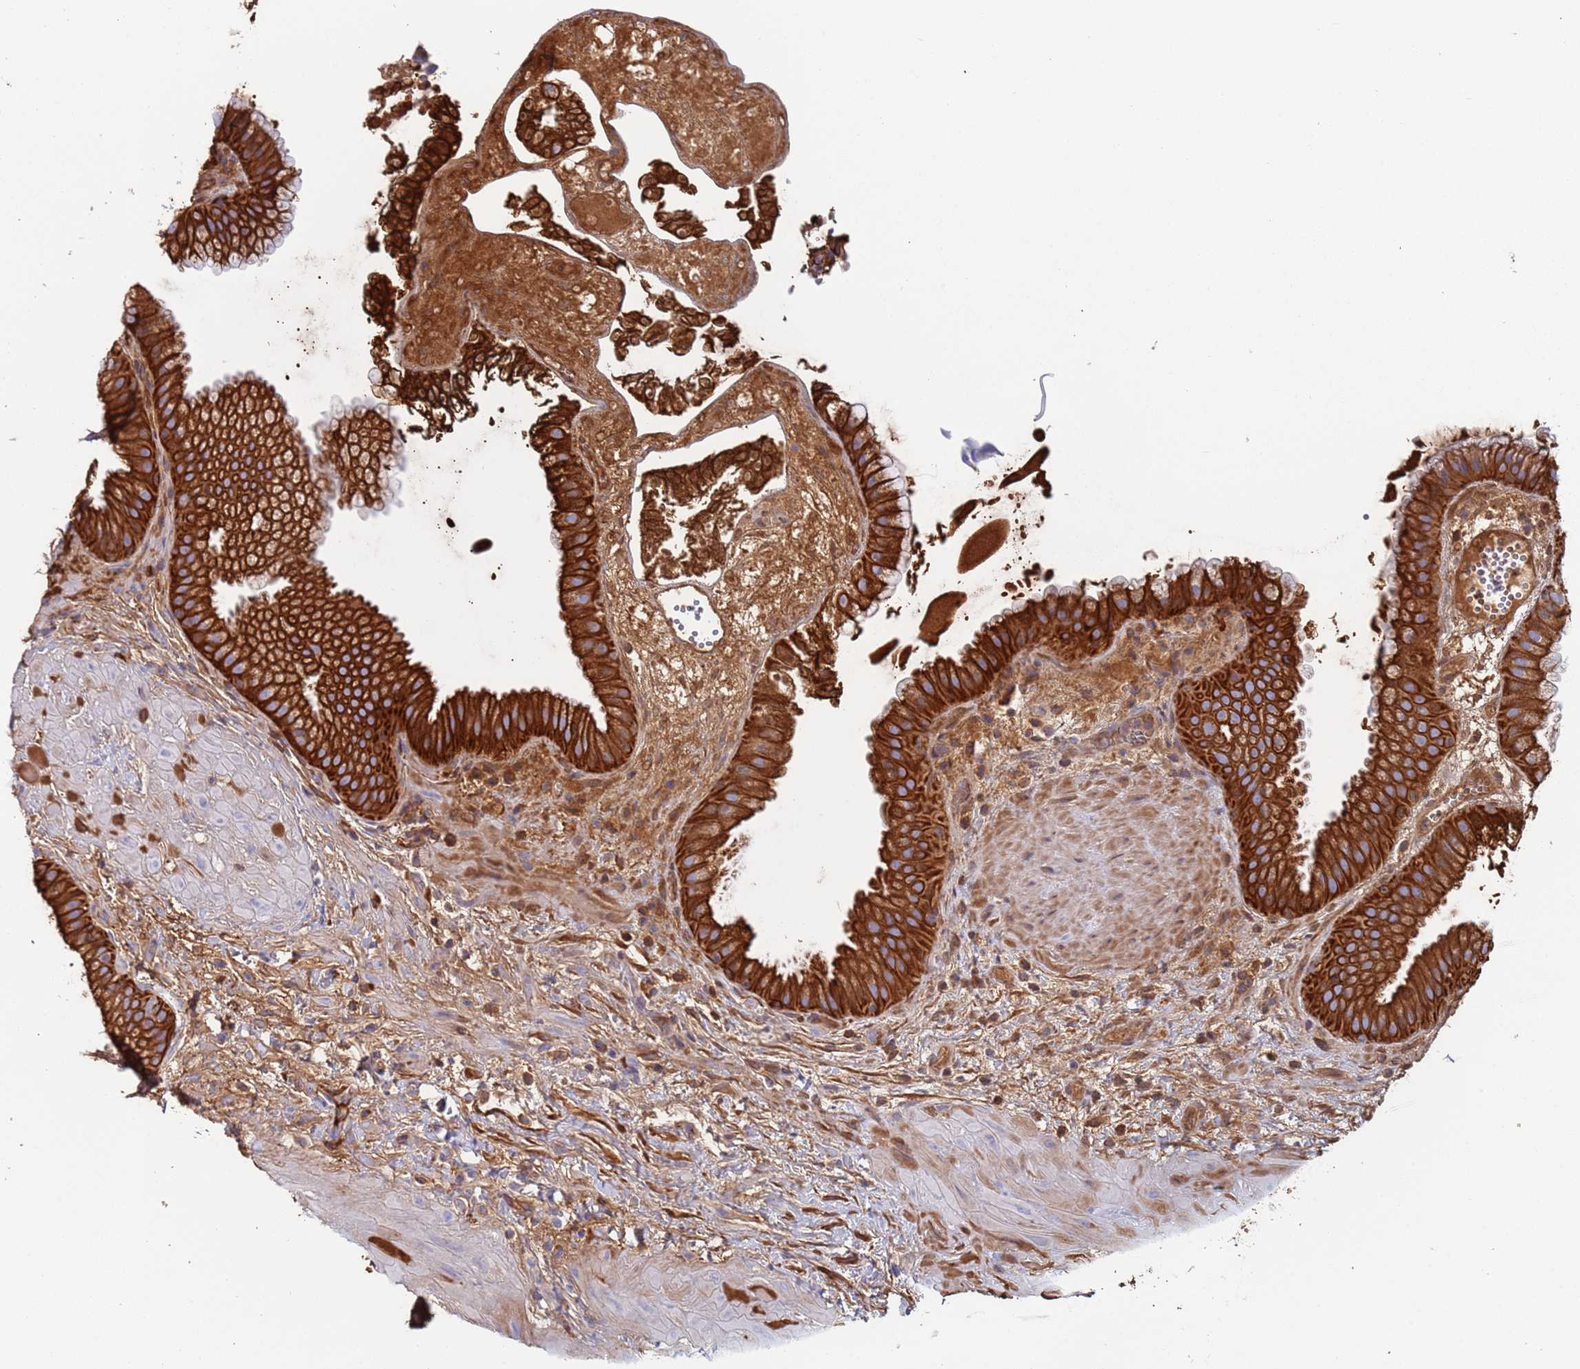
{"staining": {"intensity": "strong", "quantity": ">75%", "location": "cytoplasmic/membranous"}, "tissue": "gallbladder", "cell_type": "Glandular cells", "image_type": "normal", "snomed": [{"axis": "morphology", "description": "Normal tissue, NOS"}, {"axis": "topography", "description": "Gallbladder"}], "caption": "A high amount of strong cytoplasmic/membranous positivity is seen in approximately >75% of glandular cells in unremarkable gallbladder.", "gene": "CYSLTR2", "patient": {"sex": "female", "age": 64}}